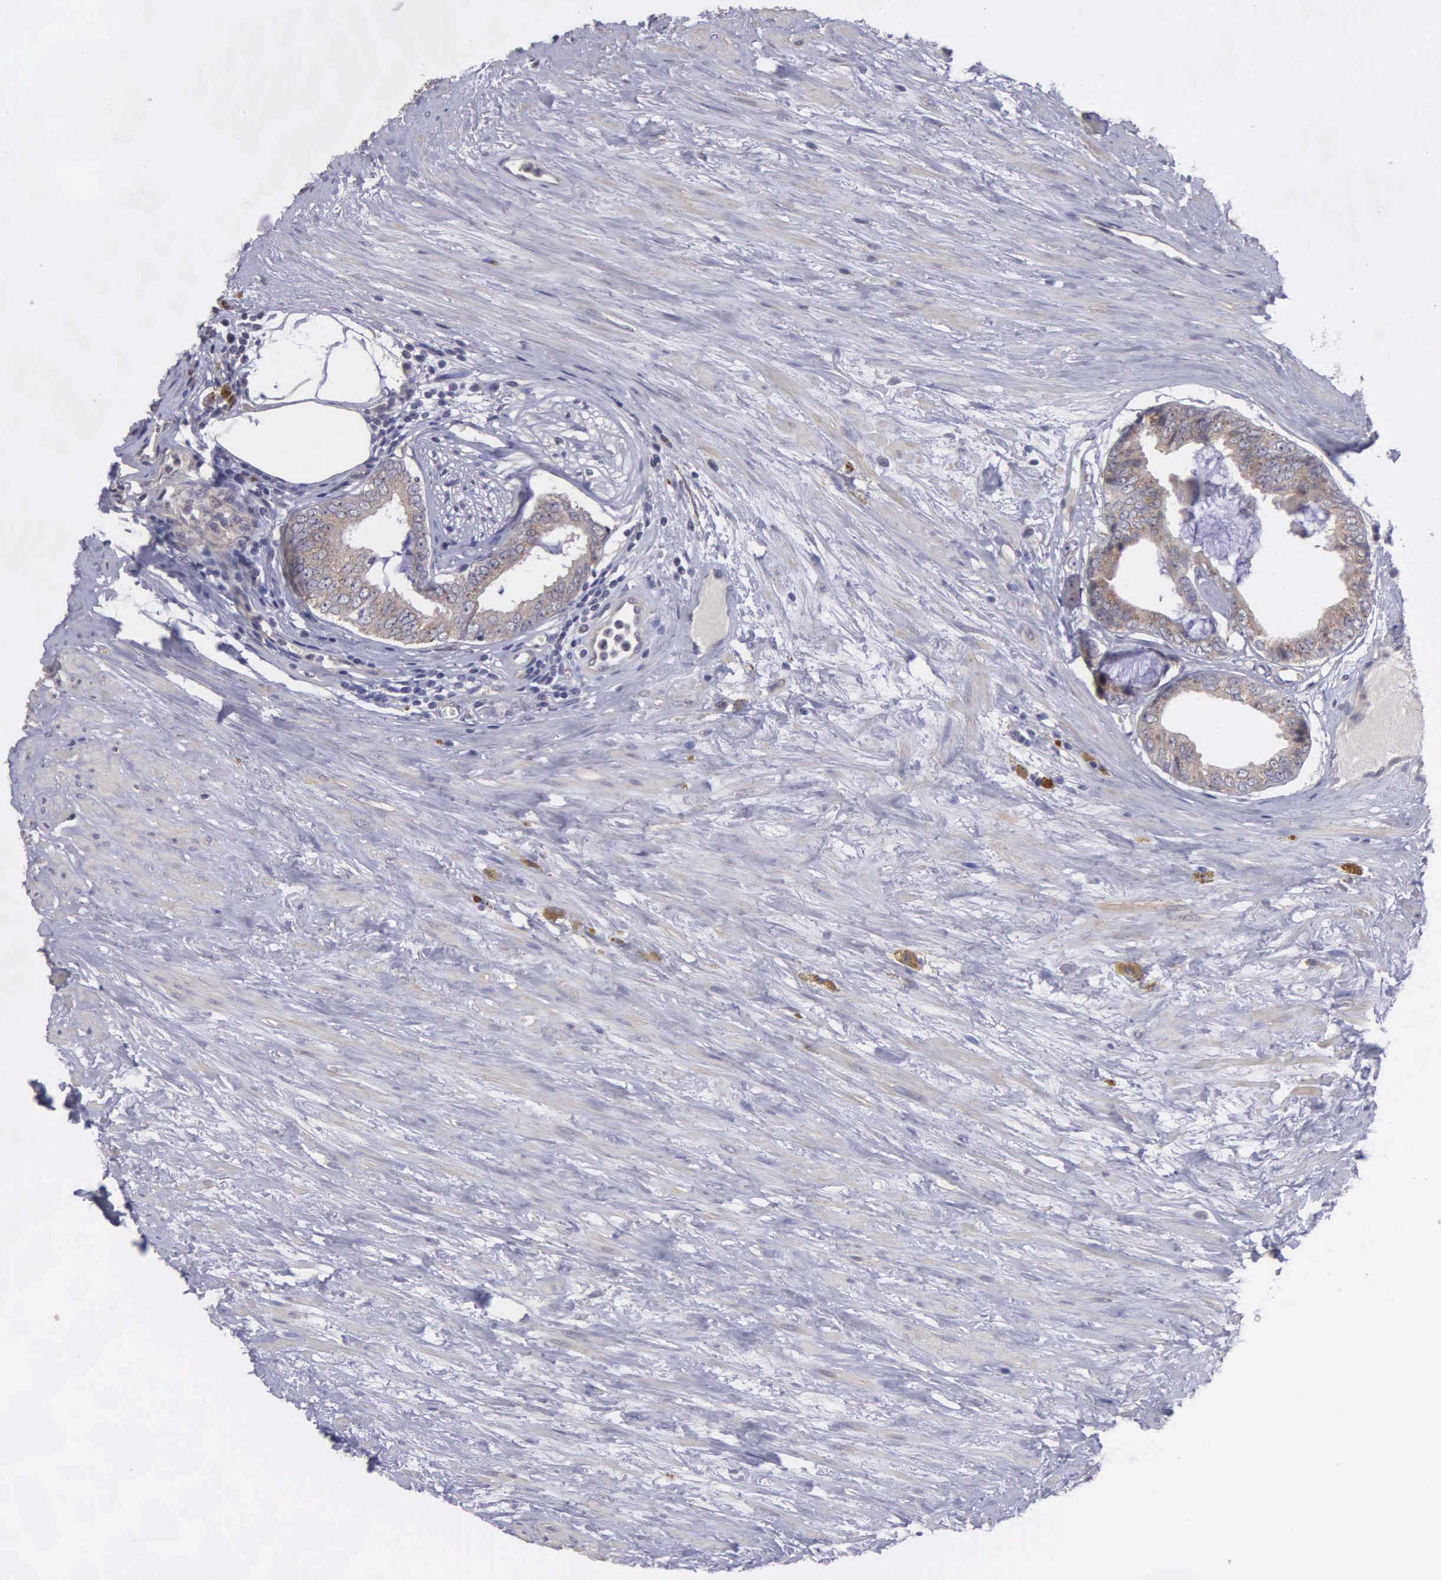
{"staining": {"intensity": "weak", "quantity": ">75%", "location": "cytoplasmic/membranous"}, "tissue": "prostate cancer", "cell_type": "Tumor cells", "image_type": "cancer", "snomed": [{"axis": "morphology", "description": "Adenocarcinoma, Medium grade"}, {"axis": "topography", "description": "Prostate"}], "caption": "Brown immunohistochemical staining in prostate cancer (medium-grade adenocarcinoma) shows weak cytoplasmic/membranous positivity in about >75% of tumor cells.", "gene": "RTL10", "patient": {"sex": "male", "age": 79}}